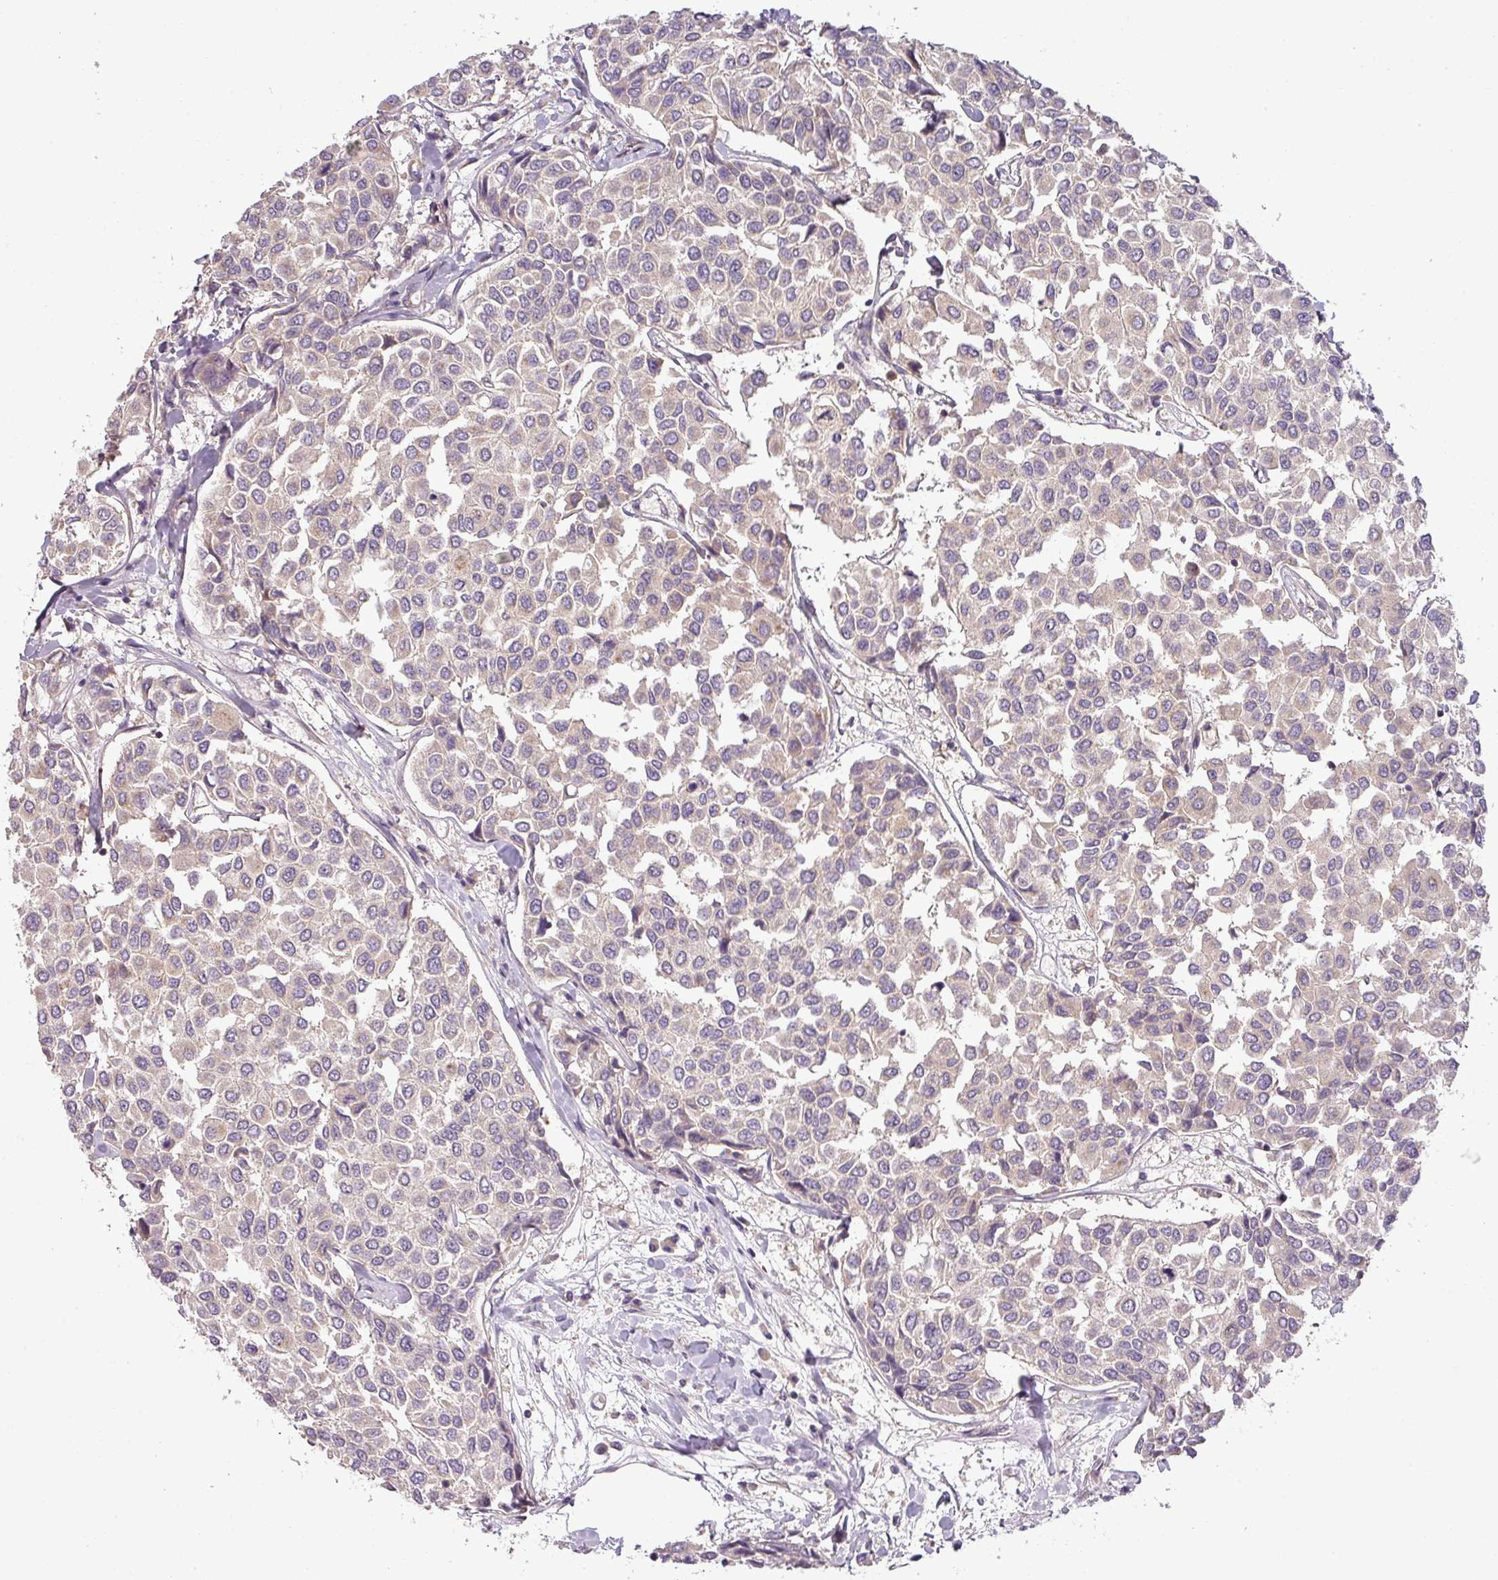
{"staining": {"intensity": "weak", "quantity": "<25%", "location": "cytoplasmic/membranous"}, "tissue": "breast cancer", "cell_type": "Tumor cells", "image_type": "cancer", "snomed": [{"axis": "morphology", "description": "Duct carcinoma"}, {"axis": "topography", "description": "Breast"}], "caption": "Tumor cells are negative for brown protein staining in intraductal carcinoma (breast).", "gene": "NIN", "patient": {"sex": "female", "age": 55}}